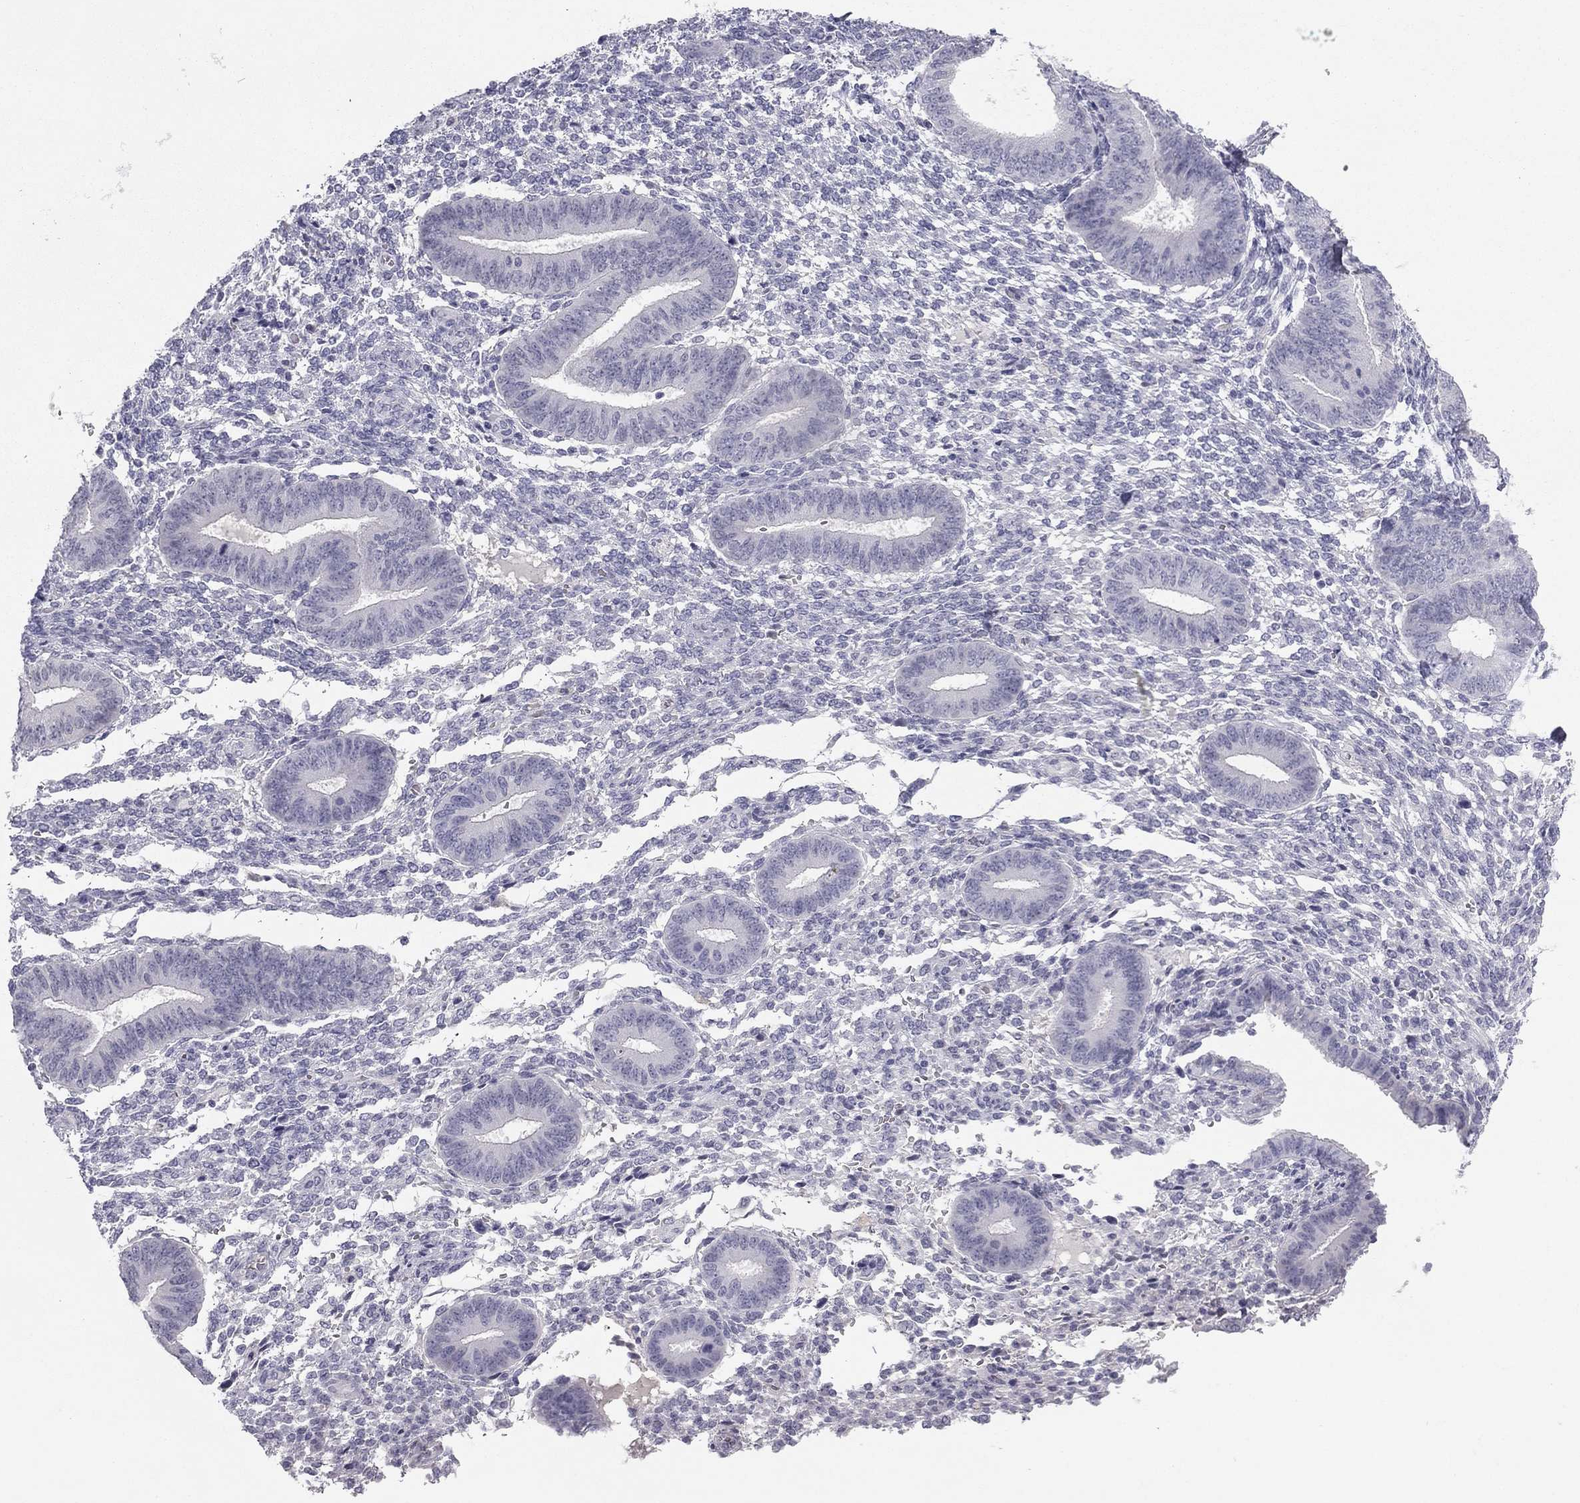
{"staining": {"intensity": "negative", "quantity": "none", "location": "none"}, "tissue": "endometrium", "cell_type": "Cells in endometrial stroma", "image_type": "normal", "snomed": [{"axis": "morphology", "description": "Normal tissue, NOS"}, {"axis": "topography", "description": "Endometrium"}], "caption": "Endometrium was stained to show a protein in brown. There is no significant positivity in cells in endometrial stroma. (Stains: DAB immunohistochemistry with hematoxylin counter stain, Microscopy: brightfield microscopy at high magnification).", "gene": "TFAP2B", "patient": {"sex": "female", "age": 47}}